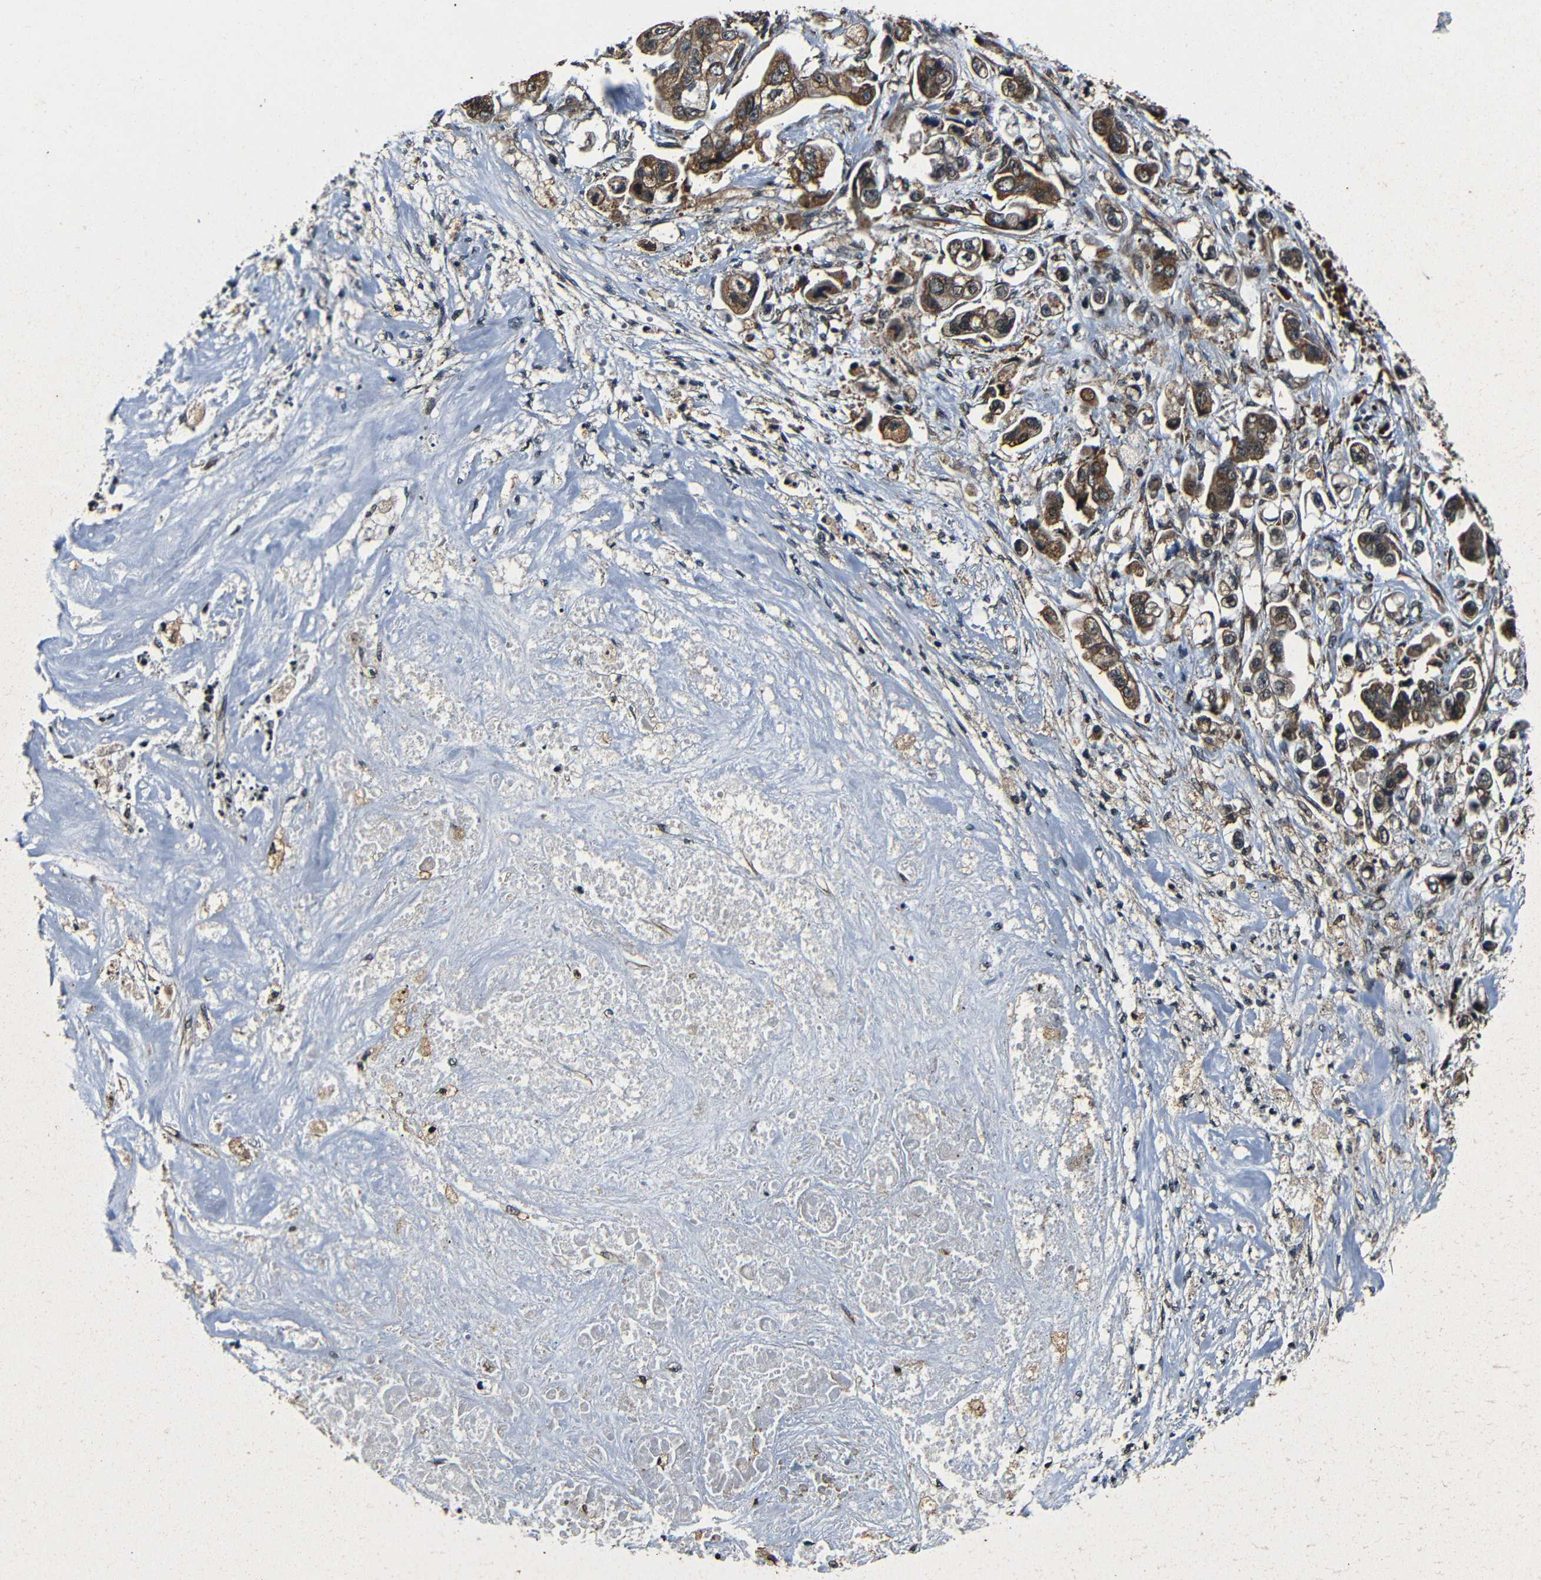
{"staining": {"intensity": "moderate", "quantity": ">75%", "location": "cytoplasmic/membranous"}, "tissue": "stomach cancer", "cell_type": "Tumor cells", "image_type": "cancer", "snomed": [{"axis": "morphology", "description": "Adenocarcinoma, NOS"}, {"axis": "topography", "description": "Stomach"}], "caption": "The immunohistochemical stain shows moderate cytoplasmic/membranous staining in tumor cells of stomach cancer (adenocarcinoma) tissue.", "gene": "NCBP3", "patient": {"sex": "male", "age": 62}}